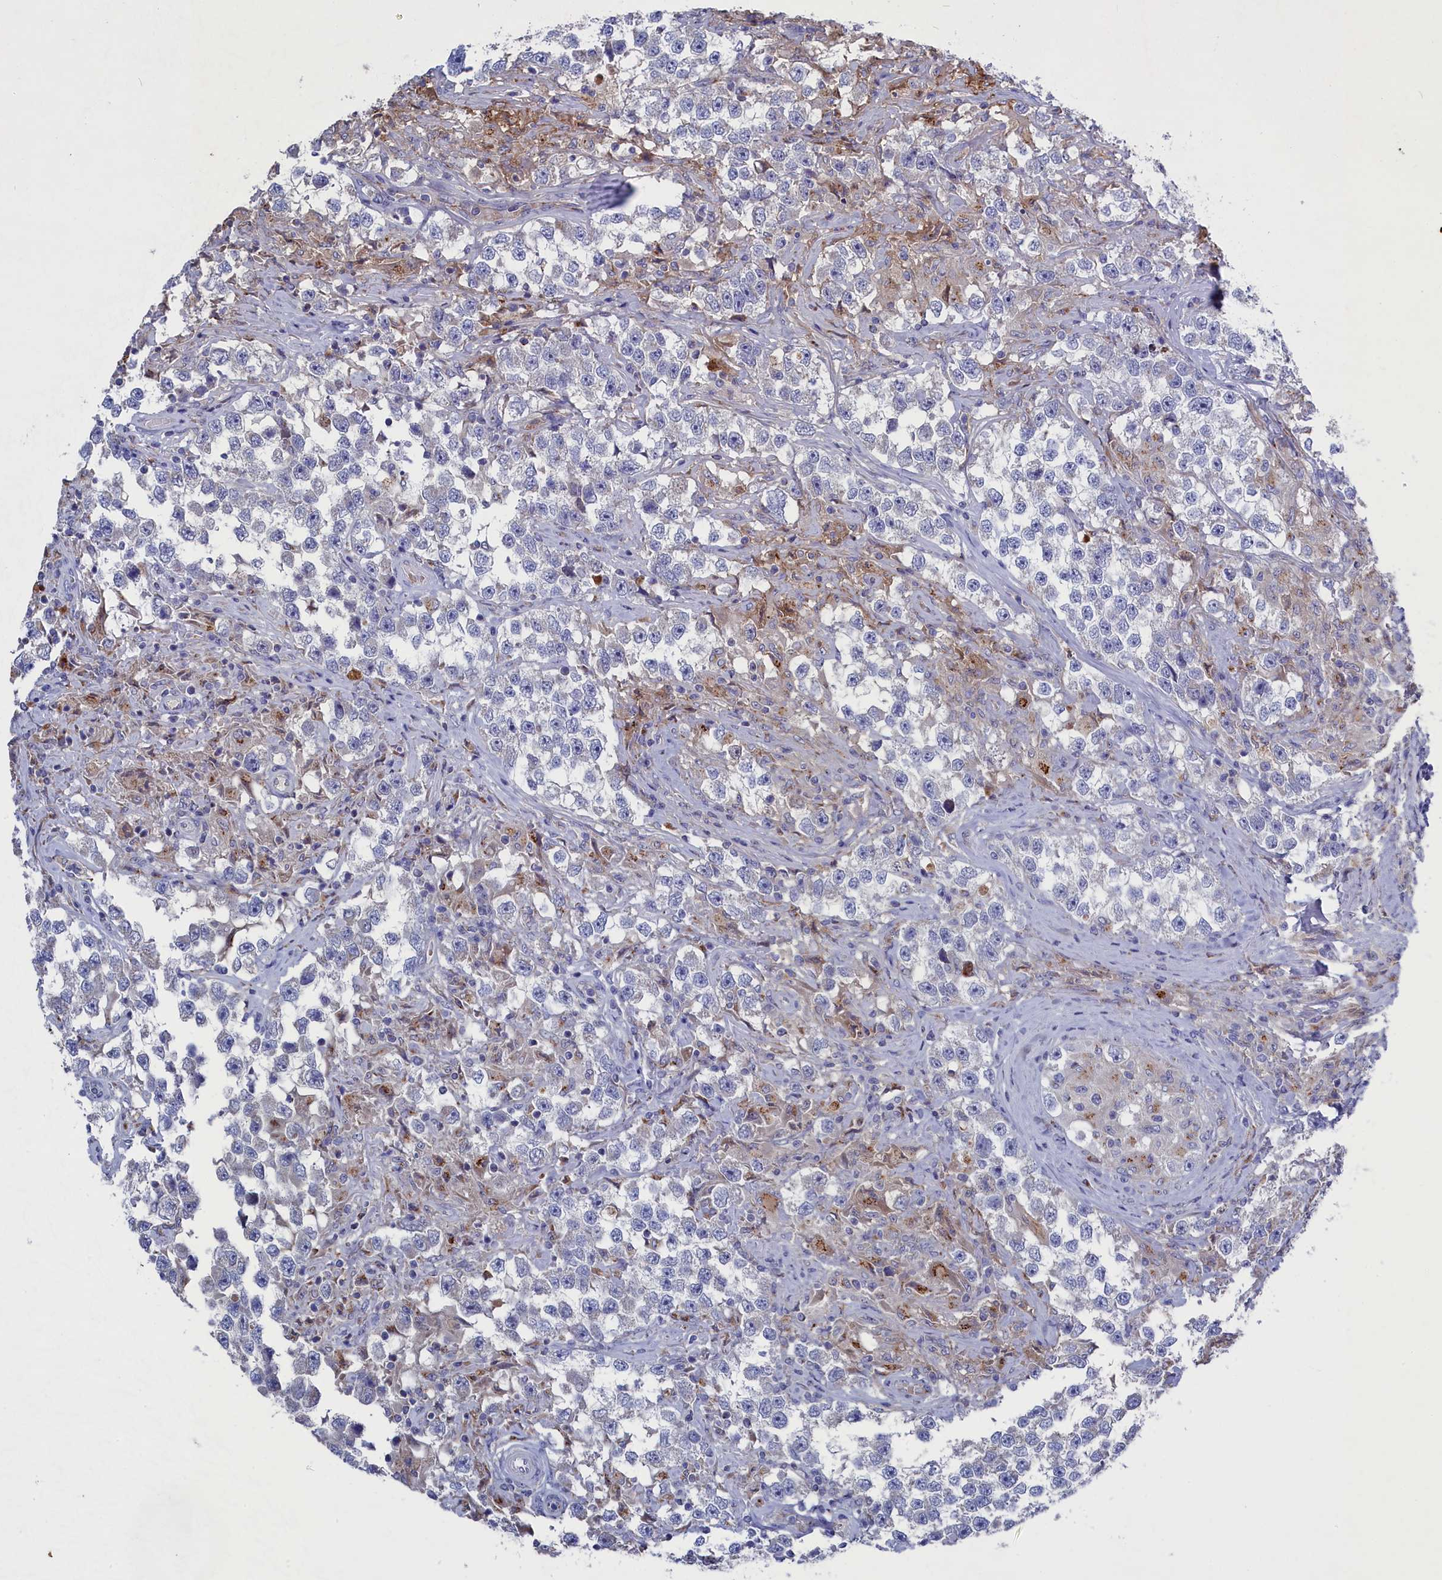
{"staining": {"intensity": "negative", "quantity": "none", "location": "none"}, "tissue": "testis cancer", "cell_type": "Tumor cells", "image_type": "cancer", "snomed": [{"axis": "morphology", "description": "Seminoma, NOS"}, {"axis": "topography", "description": "Testis"}], "caption": "The image reveals no staining of tumor cells in testis seminoma. (Immunohistochemistry, brightfield microscopy, high magnification).", "gene": "GPR108", "patient": {"sex": "male", "age": 46}}